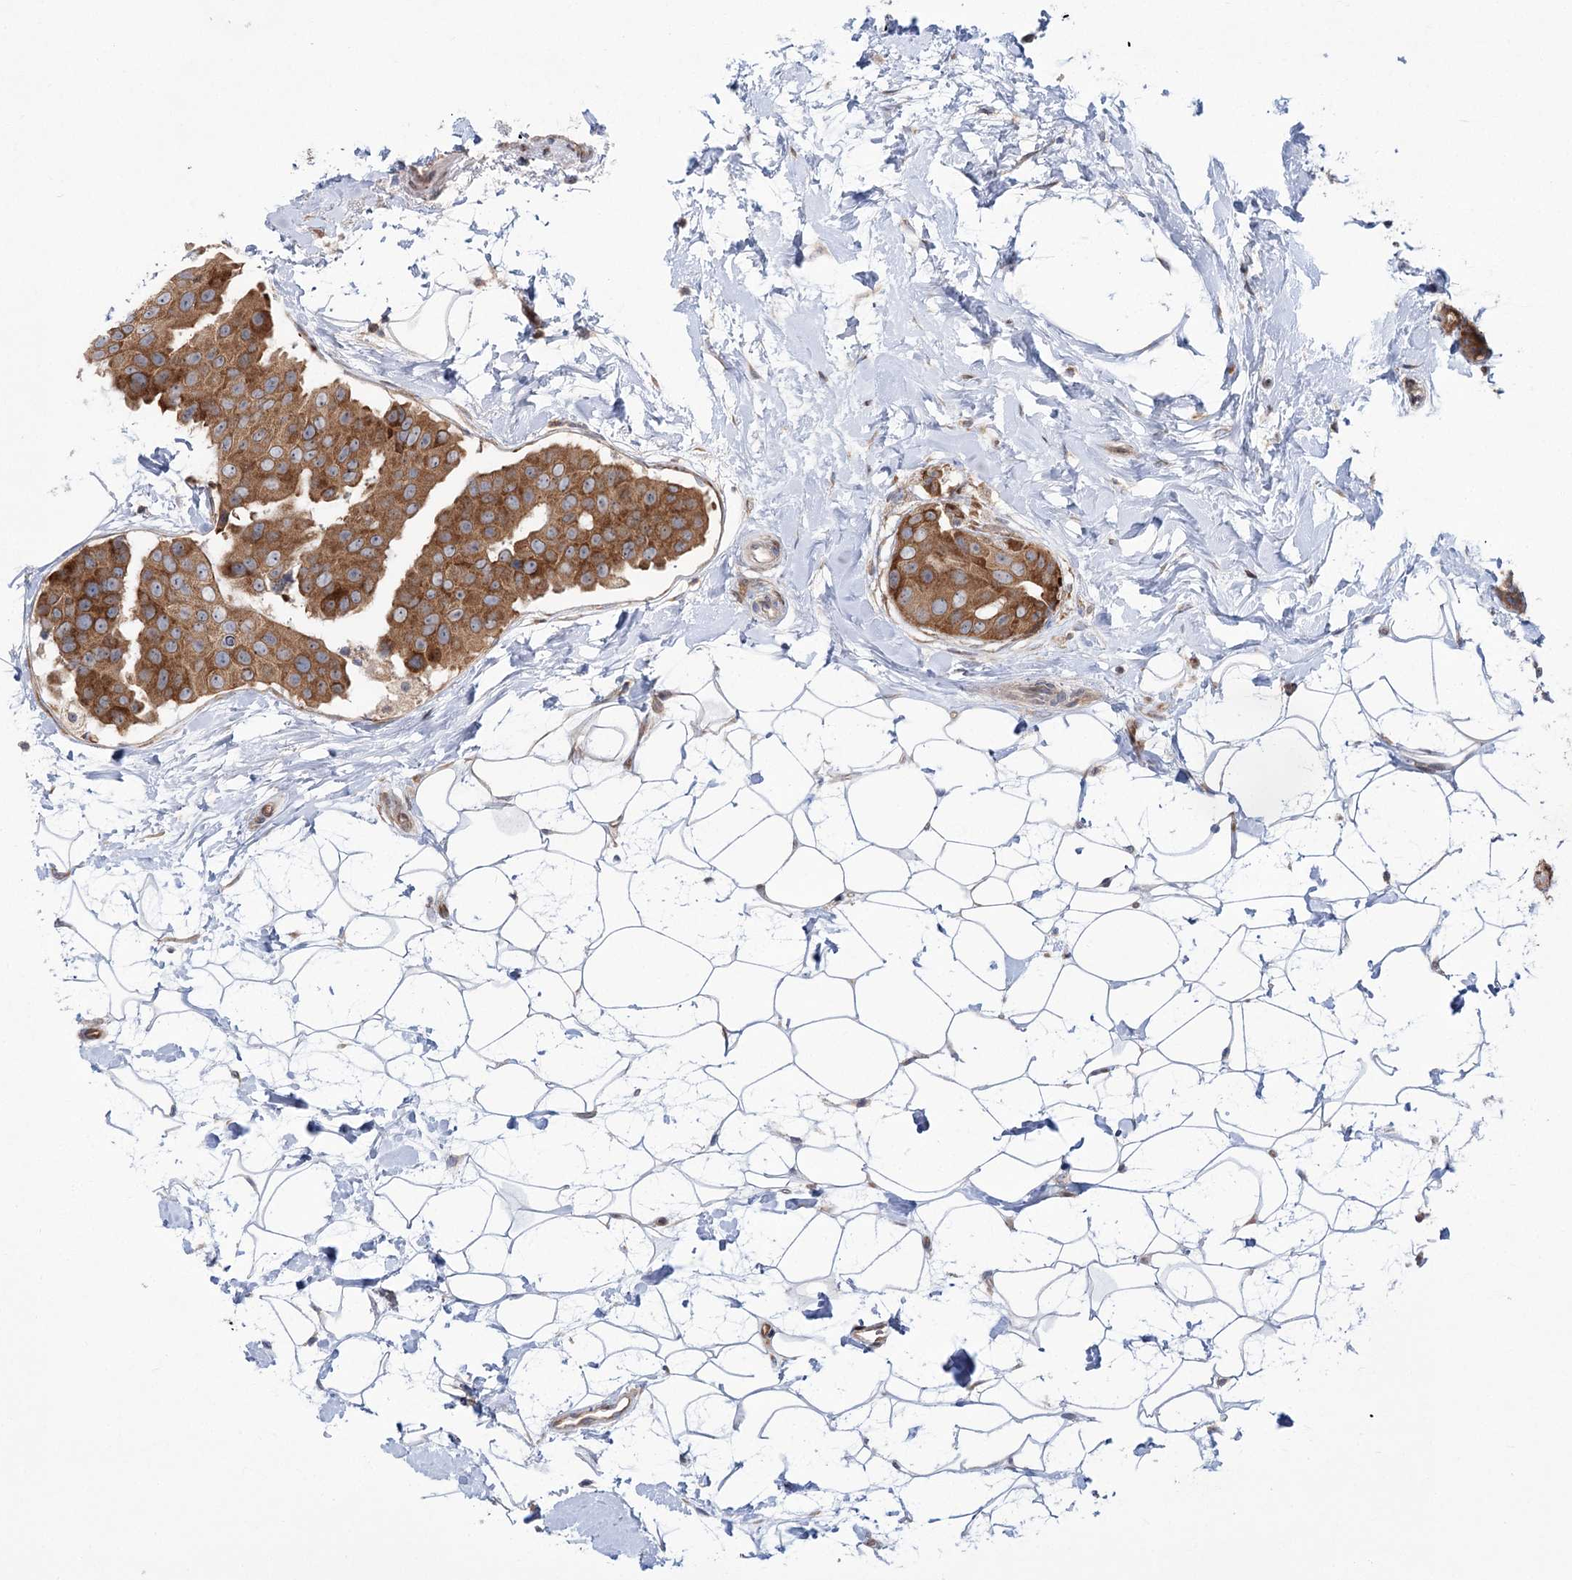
{"staining": {"intensity": "strong", "quantity": ">75%", "location": "cytoplasmic/membranous"}, "tissue": "breast cancer", "cell_type": "Tumor cells", "image_type": "cancer", "snomed": [{"axis": "morphology", "description": "Normal tissue, NOS"}, {"axis": "morphology", "description": "Duct carcinoma"}, {"axis": "topography", "description": "Breast"}], "caption": "Strong cytoplasmic/membranous expression for a protein is identified in approximately >75% of tumor cells of breast invasive ductal carcinoma using IHC.", "gene": "VWA2", "patient": {"sex": "female", "age": 39}}